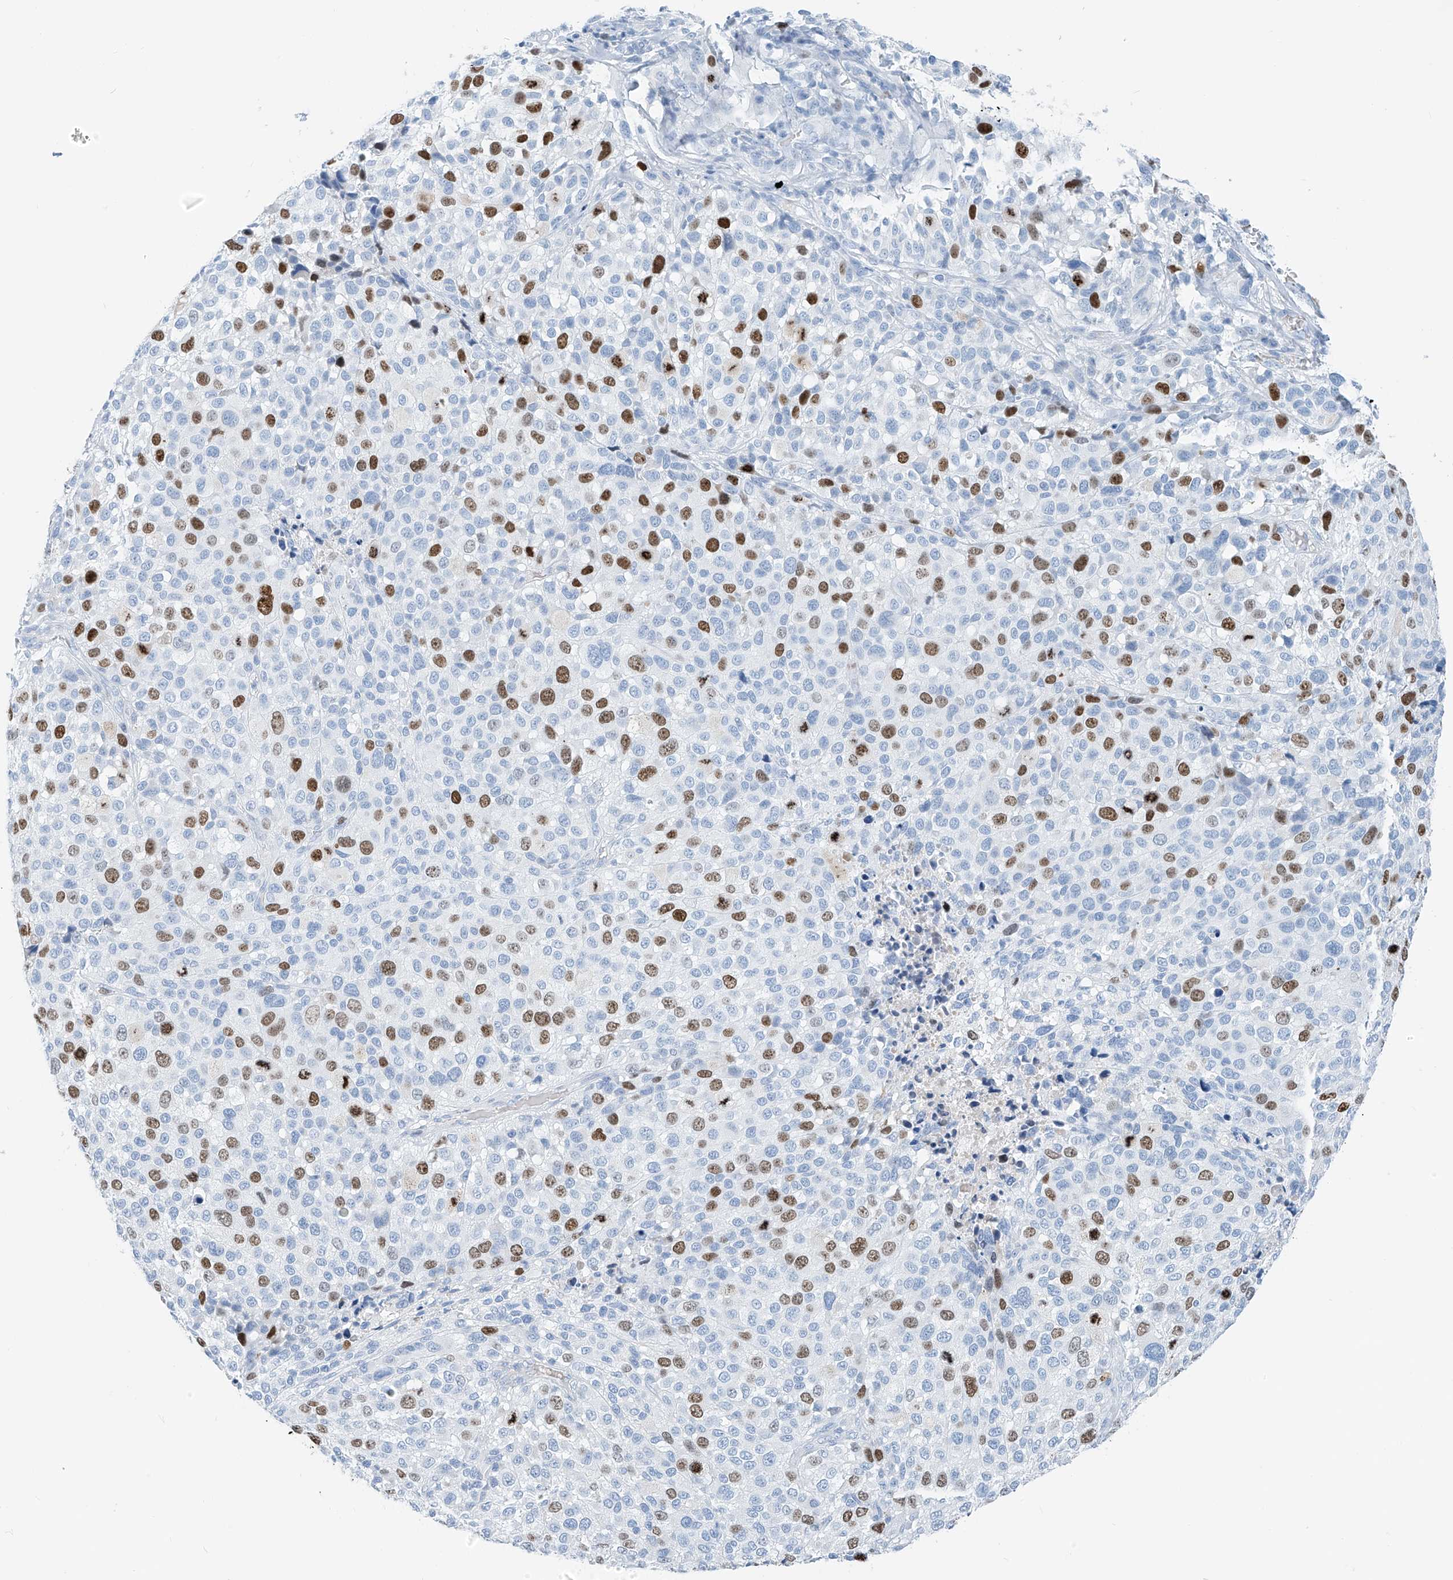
{"staining": {"intensity": "moderate", "quantity": "25%-75%", "location": "nuclear"}, "tissue": "melanoma", "cell_type": "Tumor cells", "image_type": "cancer", "snomed": [{"axis": "morphology", "description": "Malignant melanoma, NOS"}, {"axis": "topography", "description": "Skin of trunk"}], "caption": "About 25%-75% of tumor cells in malignant melanoma demonstrate moderate nuclear protein staining as visualized by brown immunohistochemical staining.", "gene": "SGO2", "patient": {"sex": "male", "age": 71}}